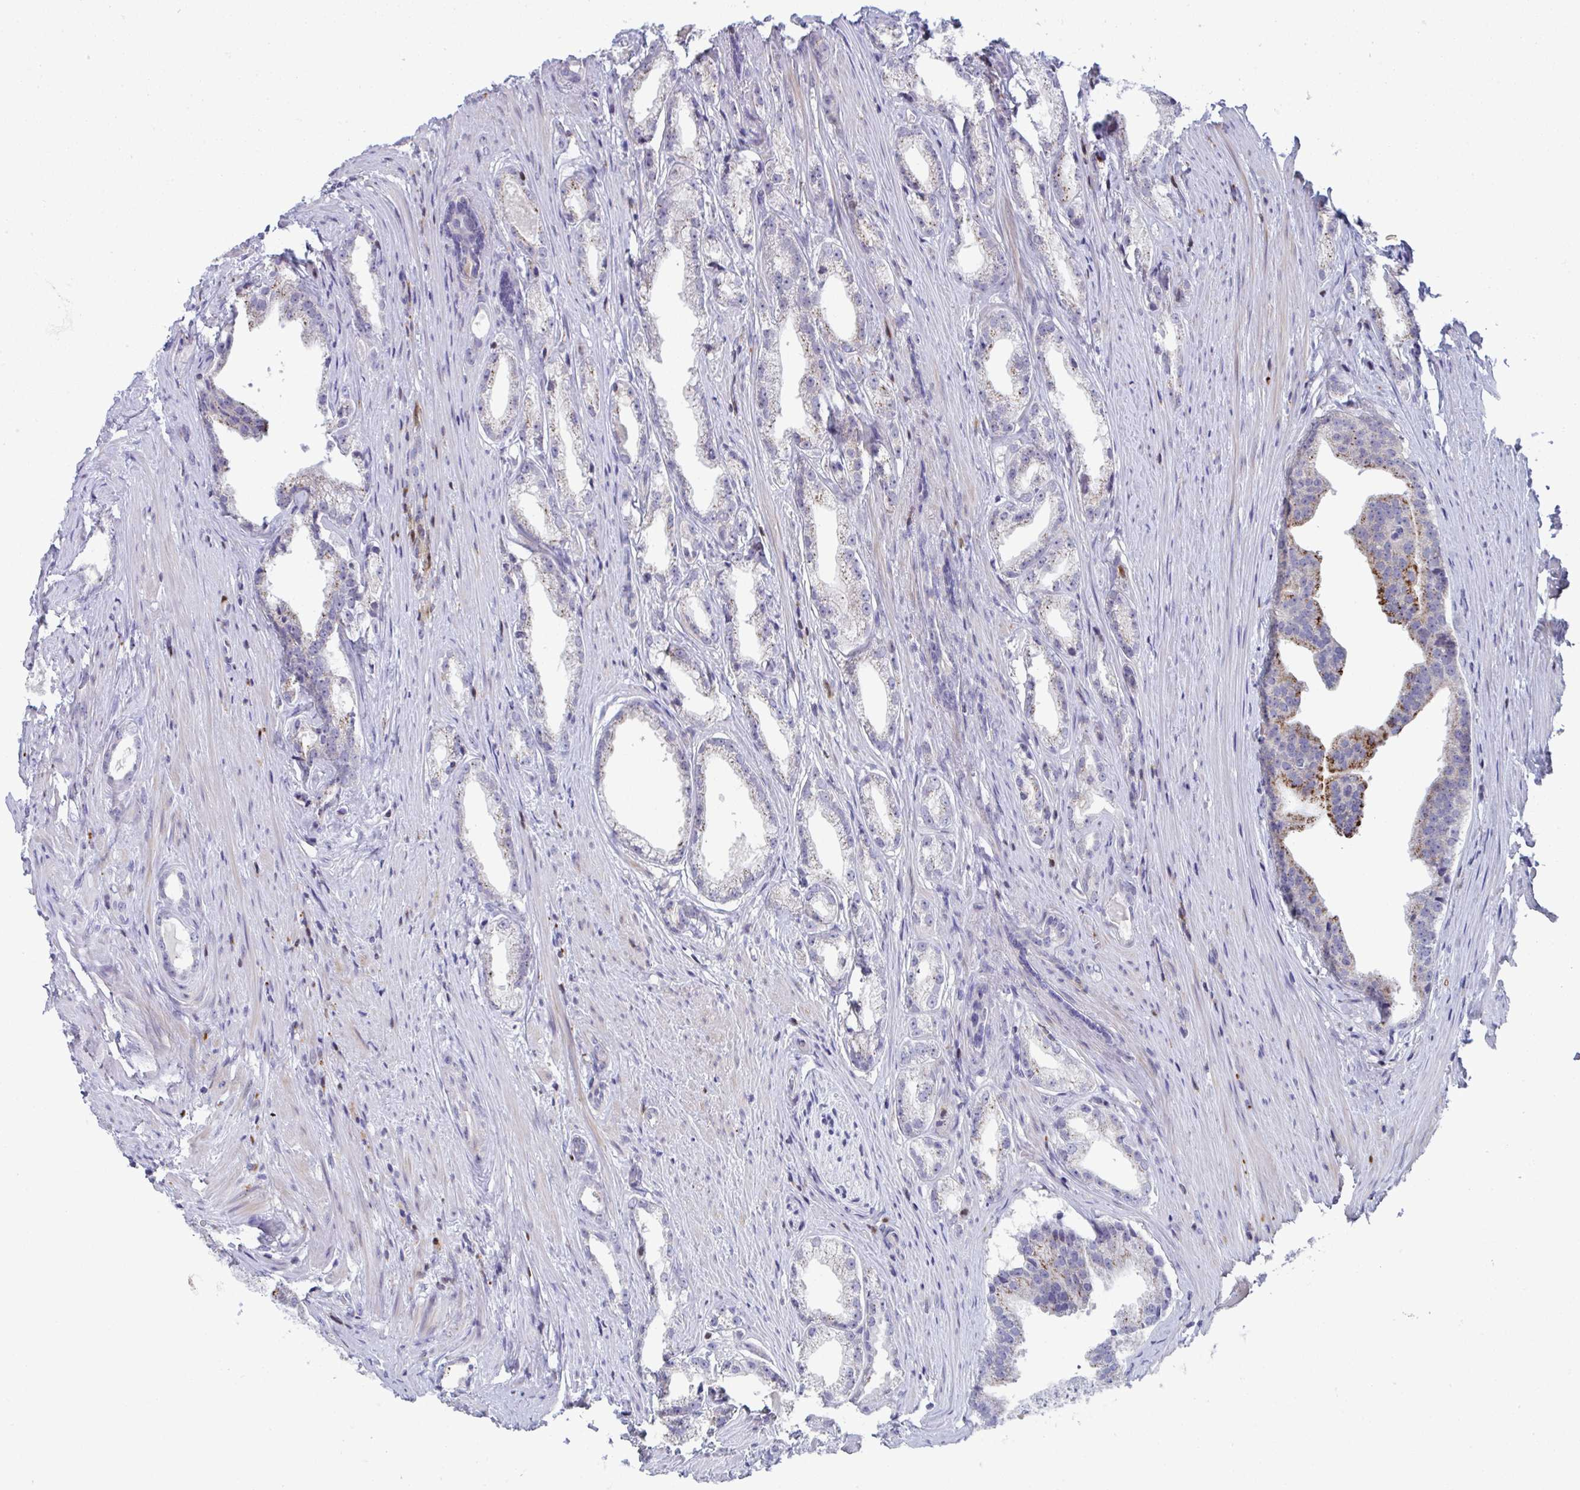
{"staining": {"intensity": "moderate", "quantity": "<25%", "location": "cytoplasmic/membranous"}, "tissue": "prostate cancer", "cell_type": "Tumor cells", "image_type": "cancer", "snomed": [{"axis": "morphology", "description": "Adenocarcinoma, Low grade"}, {"axis": "topography", "description": "Prostate"}], "caption": "An image of human adenocarcinoma (low-grade) (prostate) stained for a protein demonstrates moderate cytoplasmic/membranous brown staining in tumor cells. (DAB (3,3'-diaminobenzidine) IHC with brightfield microscopy, high magnification).", "gene": "AOC2", "patient": {"sex": "male", "age": 65}}